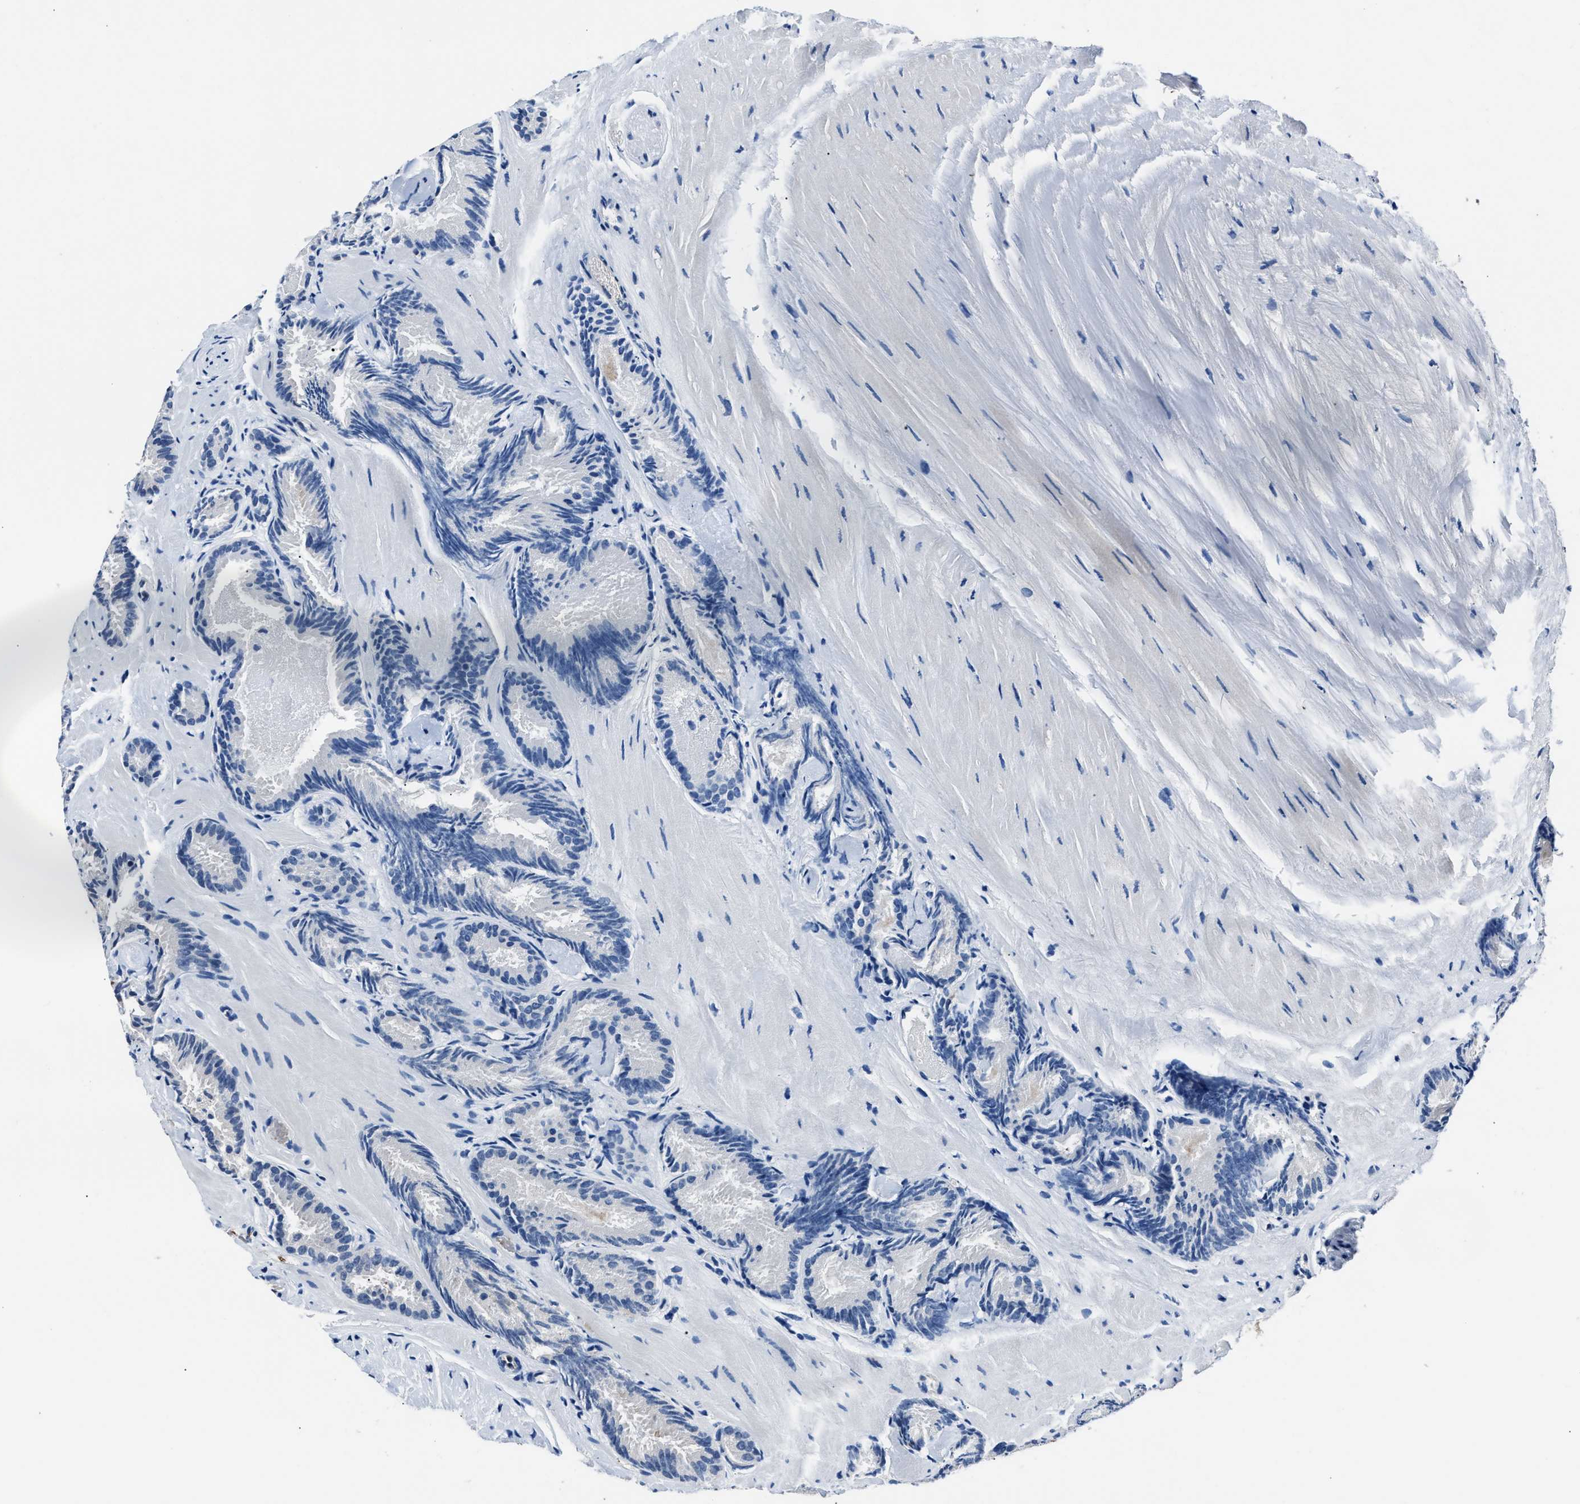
{"staining": {"intensity": "negative", "quantity": "none", "location": "none"}, "tissue": "prostate cancer", "cell_type": "Tumor cells", "image_type": "cancer", "snomed": [{"axis": "morphology", "description": "Adenocarcinoma, Low grade"}, {"axis": "topography", "description": "Prostate"}], "caption": "An immunohistochemistry (IHC) photomicrograph of prostate cancer is shown. There is no staining in tumor cells of prostate cancer.", "gene": "PPA1", "patient": {"sex": "male", "age": 51}}